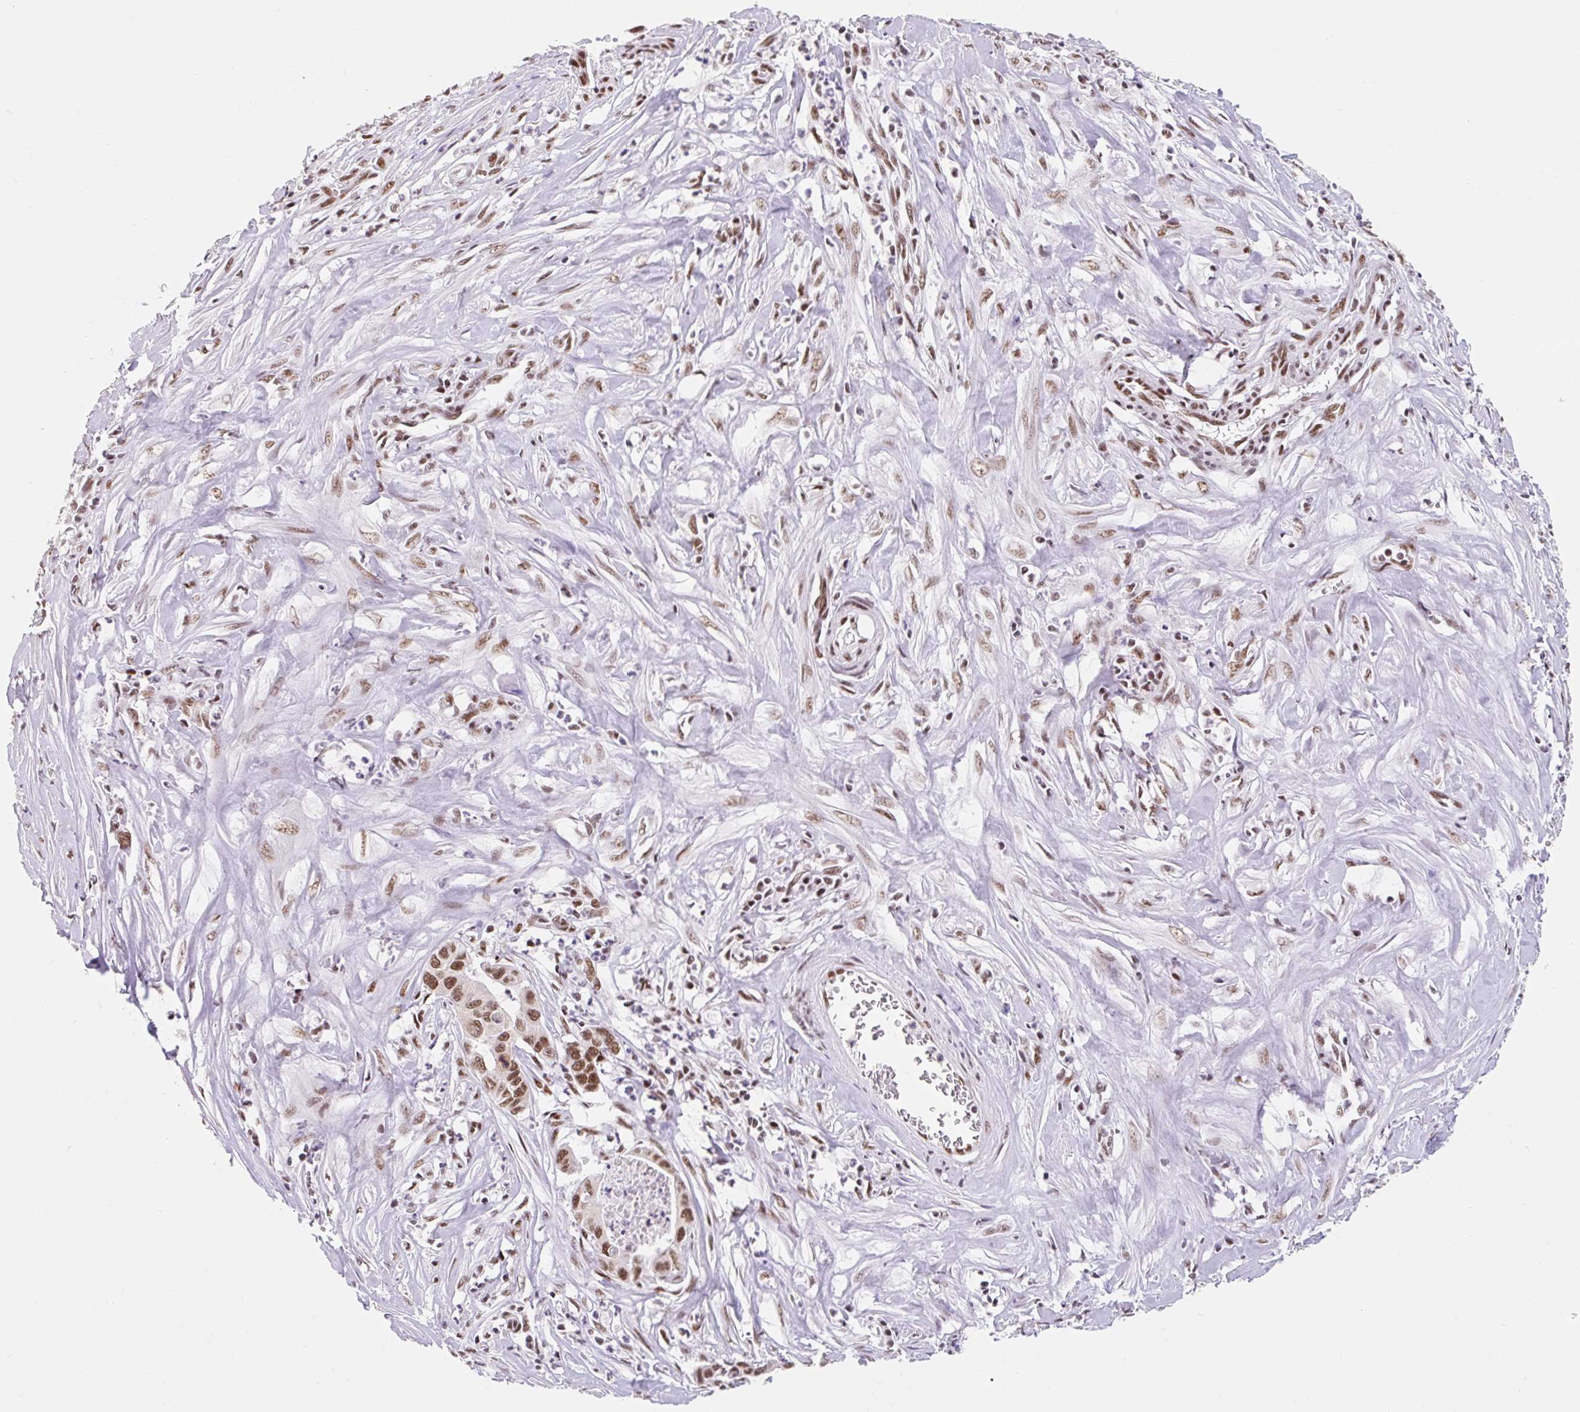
{"staining": {"intensity": "moderate", "quantity": ">75%", "location": "nuclear"}, "tissue": "pancreatic cancer", "cell_type": "Tumor cells", "image_type": "cancer", "snomed": [{"axis": "morphology", "description": "Adenocarcinoma, NOS"}, {"axis": "topography", "description": "Pancreas"}], "caption": "Brown immunohistochemical staining in adenocarcinoma (pancreatic) displays moderate nuclear positivity in about >75% of tumor cells.", "gene": "SRSF10", "patient": {"sex": "male", "age": 73}}